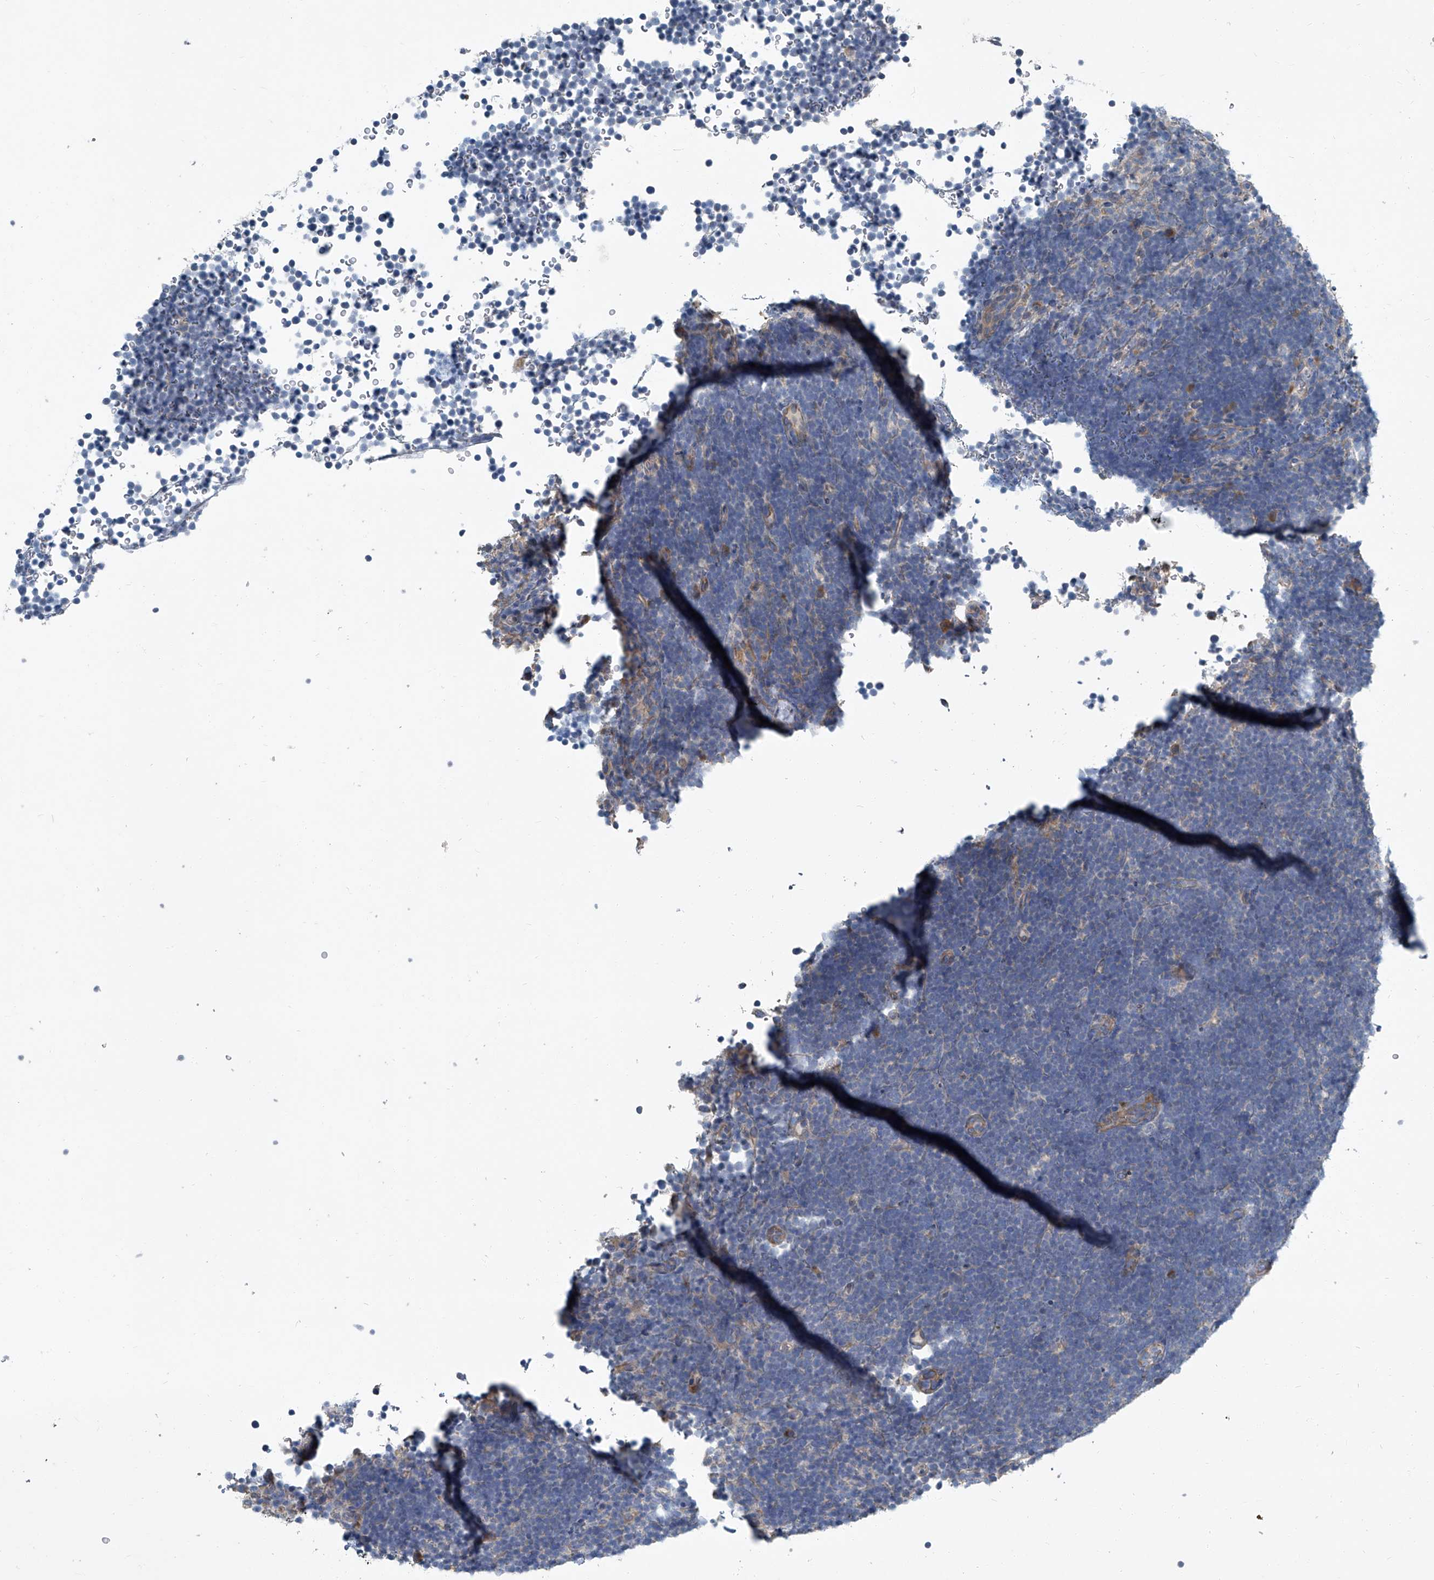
{"staining": {"intensity": "negative", "quantity": "none", "location": "none"}, "tissue": "lymphoma", "cell_type": "Tumor cells", "image_type": "cancer", "snomed": [{"axis": "morphology", "description": "Malignant lymphoma, non-Hodgkin's type, High grade"}, {"axis": "topography", "description": "Lymph node"}], "caption": "This is a micrograph of IHC staining of high-grade malignant lymphoma, non-Hodgkin's type, which shows no expression in tumor cells.", "gene": "SLC26A11", "patient": {"sex": "male", "age": 13}}